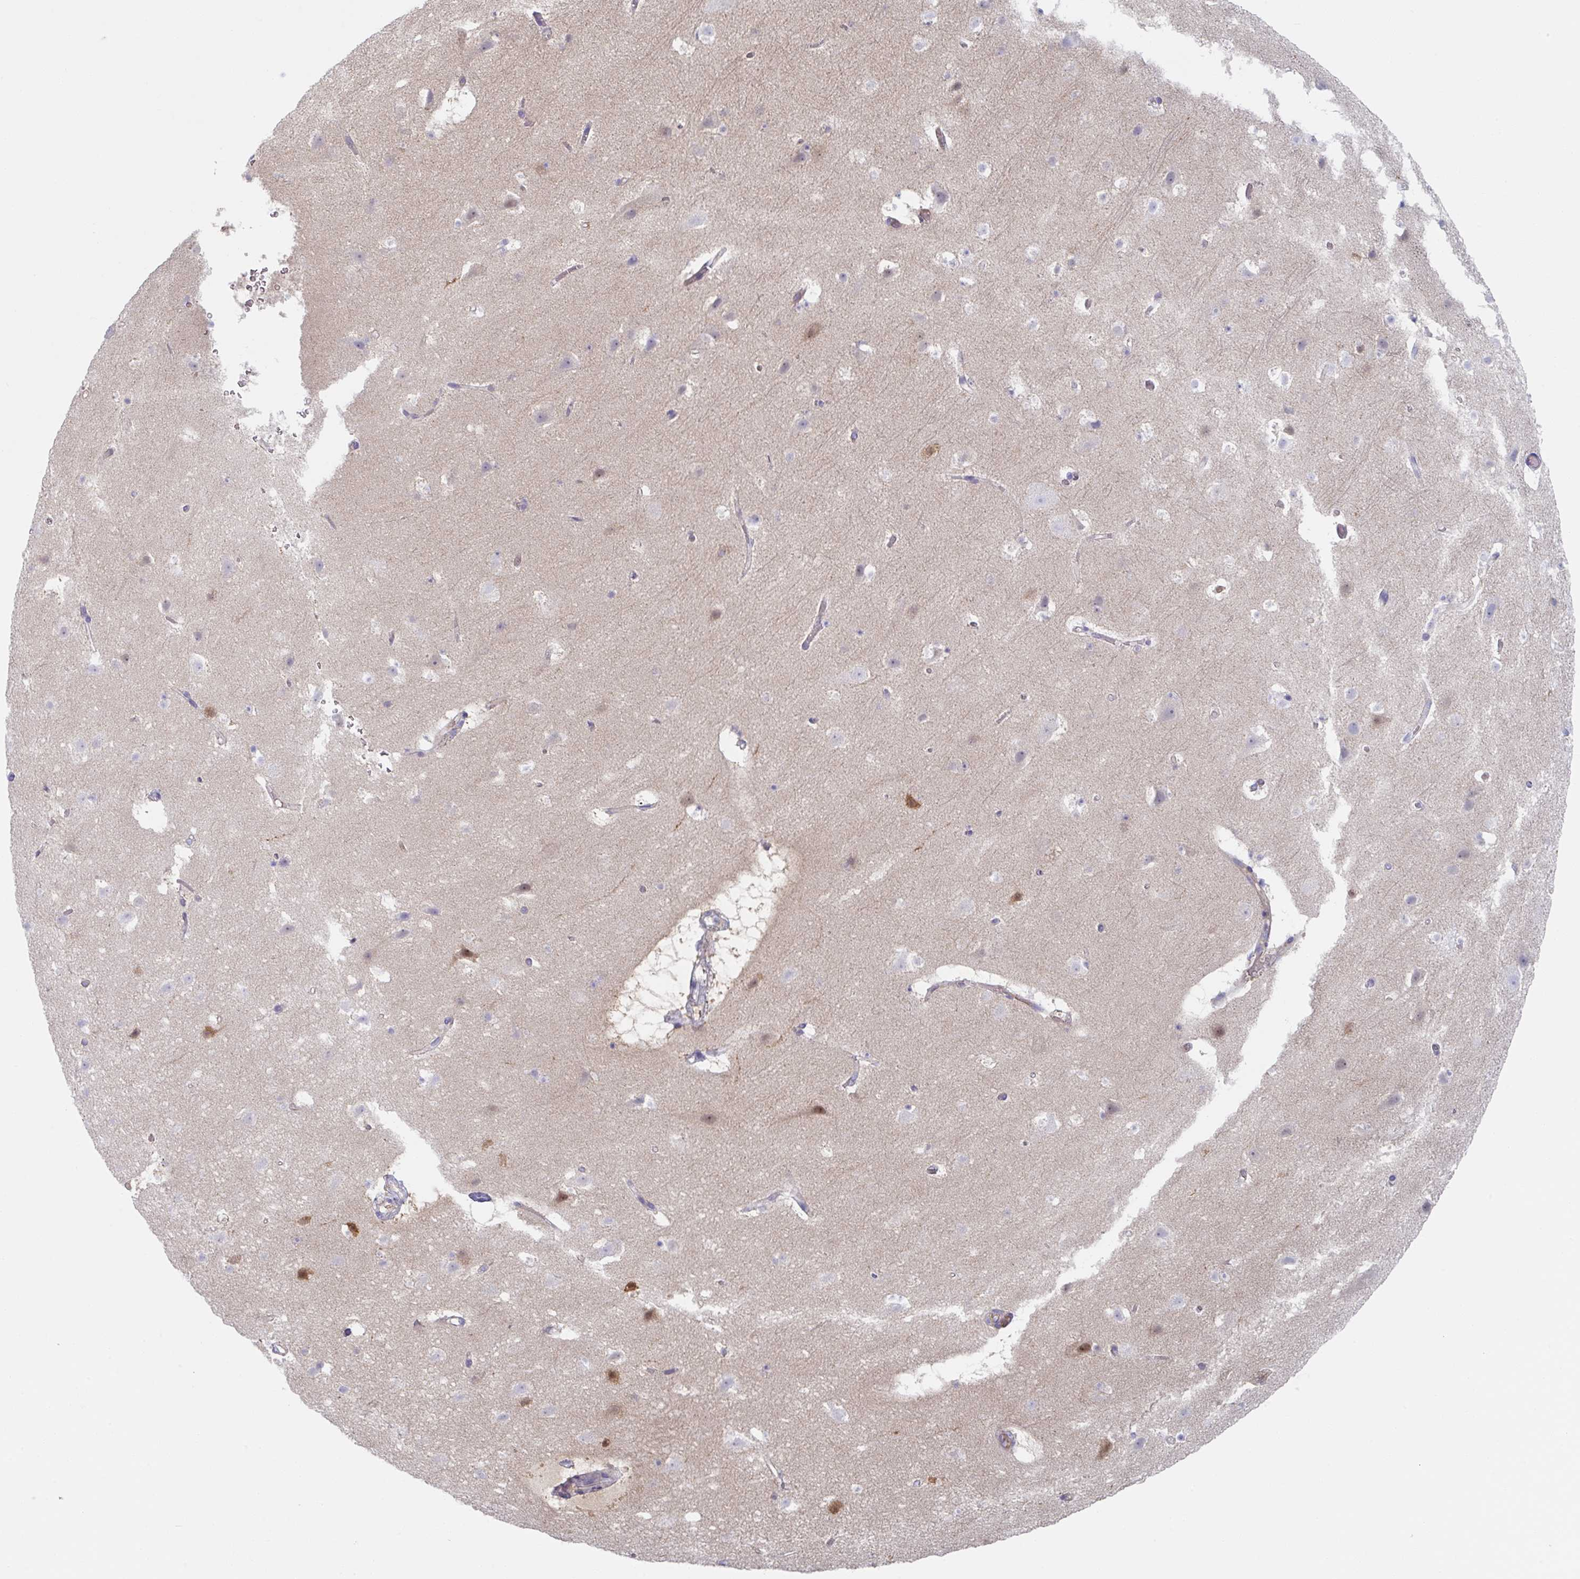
{"staining": {"intensity": "negative", "quantity": "none", "location": "none"}, "tissue": "cerebral cortex", "cell_type": "Endothelial cells", "image_type": "normal", "snomed": [{"axis": "morphology", "description": "Normal tissue, NOS"}, {"axis": "topography", "description": "Cerebral cortex"}], "caption": "DAB (3,3'-diaminobenzidine) immunohistochemical staining of benign human cerebral cortex exhibits no significant staining in endothelial cells.", "gene": "AMPD2", "patient": {"sex": "female", "age": 42}}